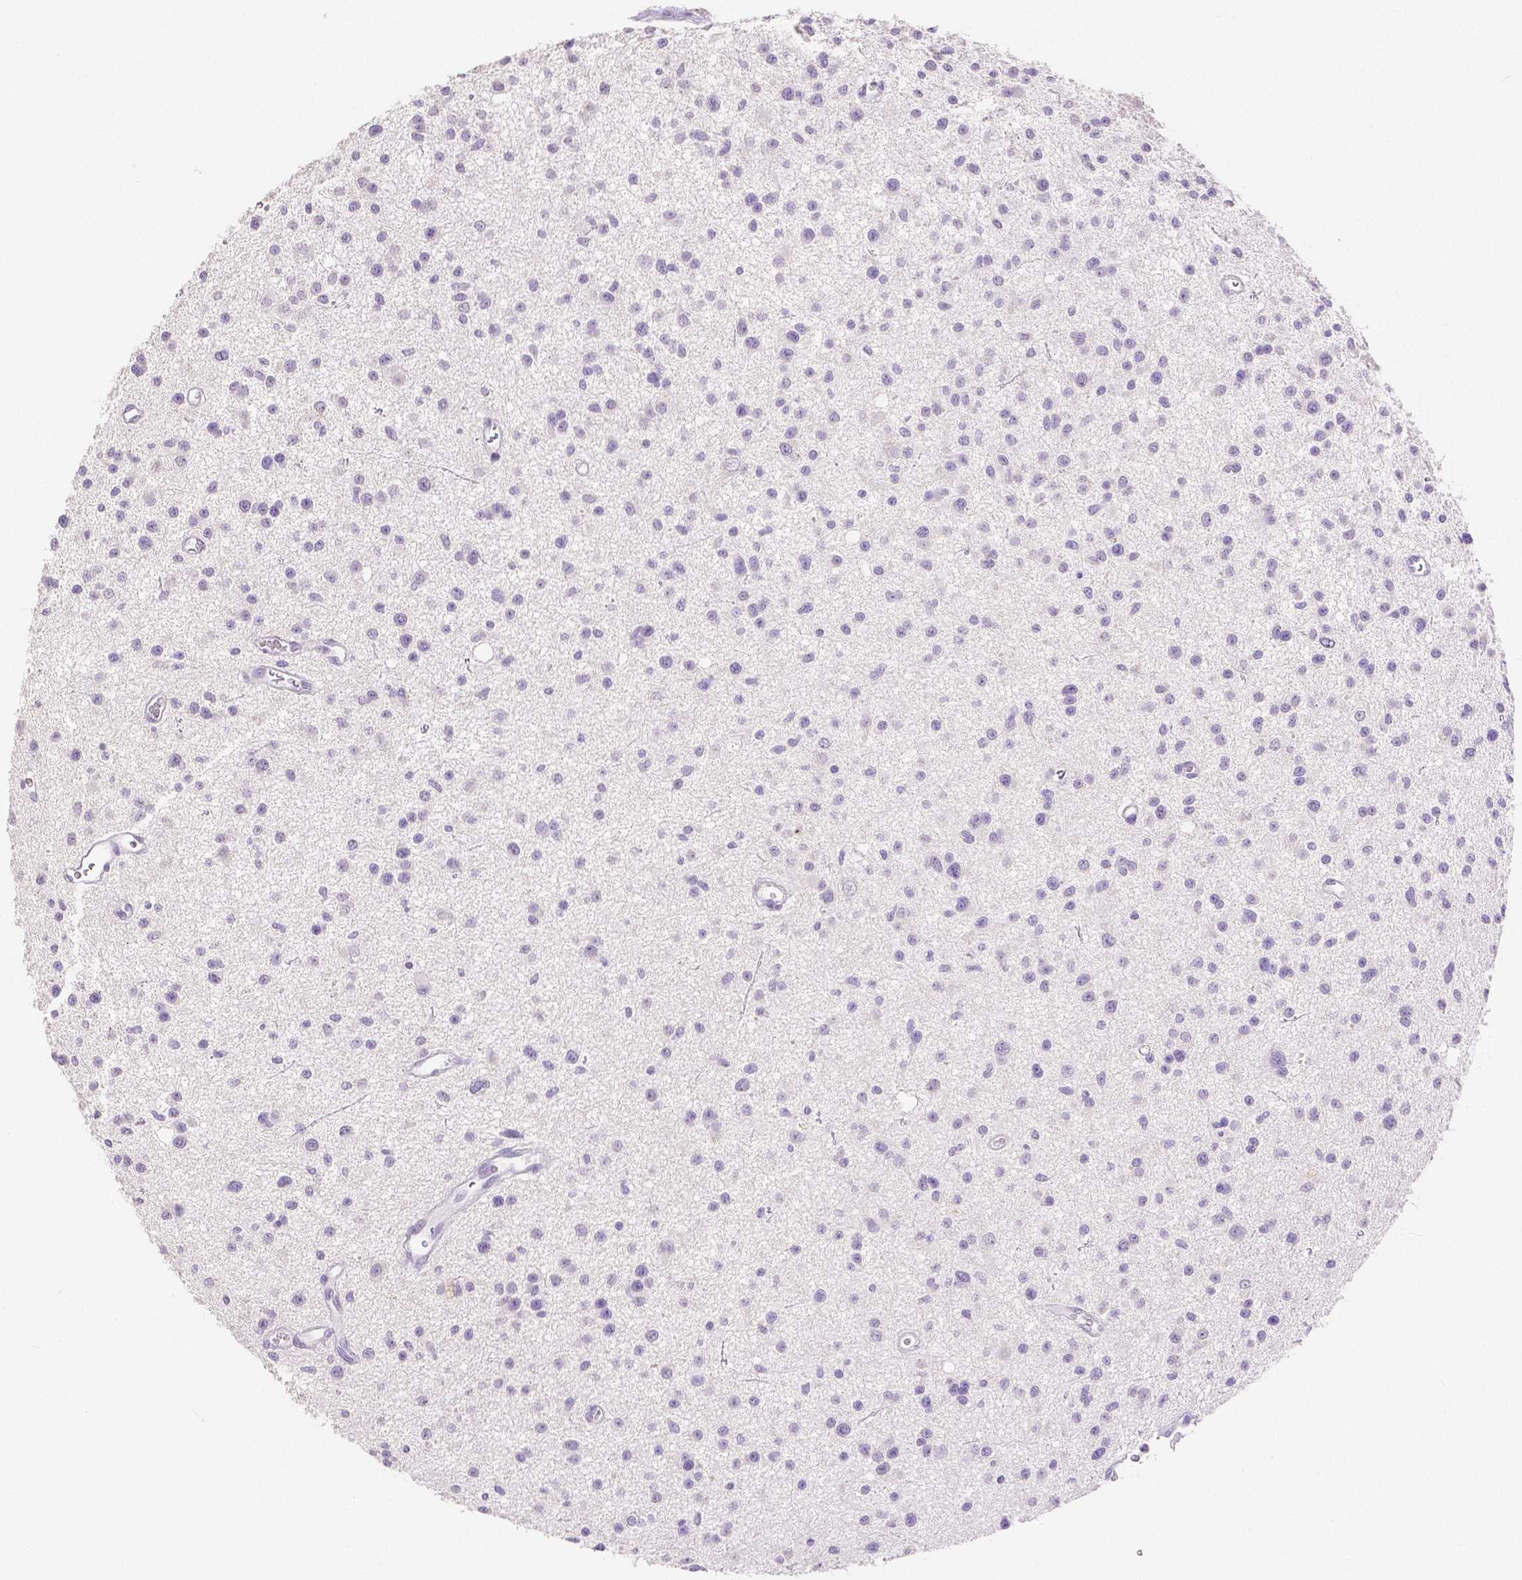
{"staining": {"intensity": "negative", "quantity": "none", "location": "none"}, "tissue": "glioma", "cell_type": "Tumor cells", "image_type": "cancer", "snomed": [{"axis": "morphology", "description": "Glioma, malignant, Low grade"}, {"axis": "topography", "description": "Brain"}], "caption": "The histopathology image reveals no staining of tumor cells in malignant glioma (low-grade).", "gene": "HNF1B", "patient": {"sex": "male", "age": 43}}